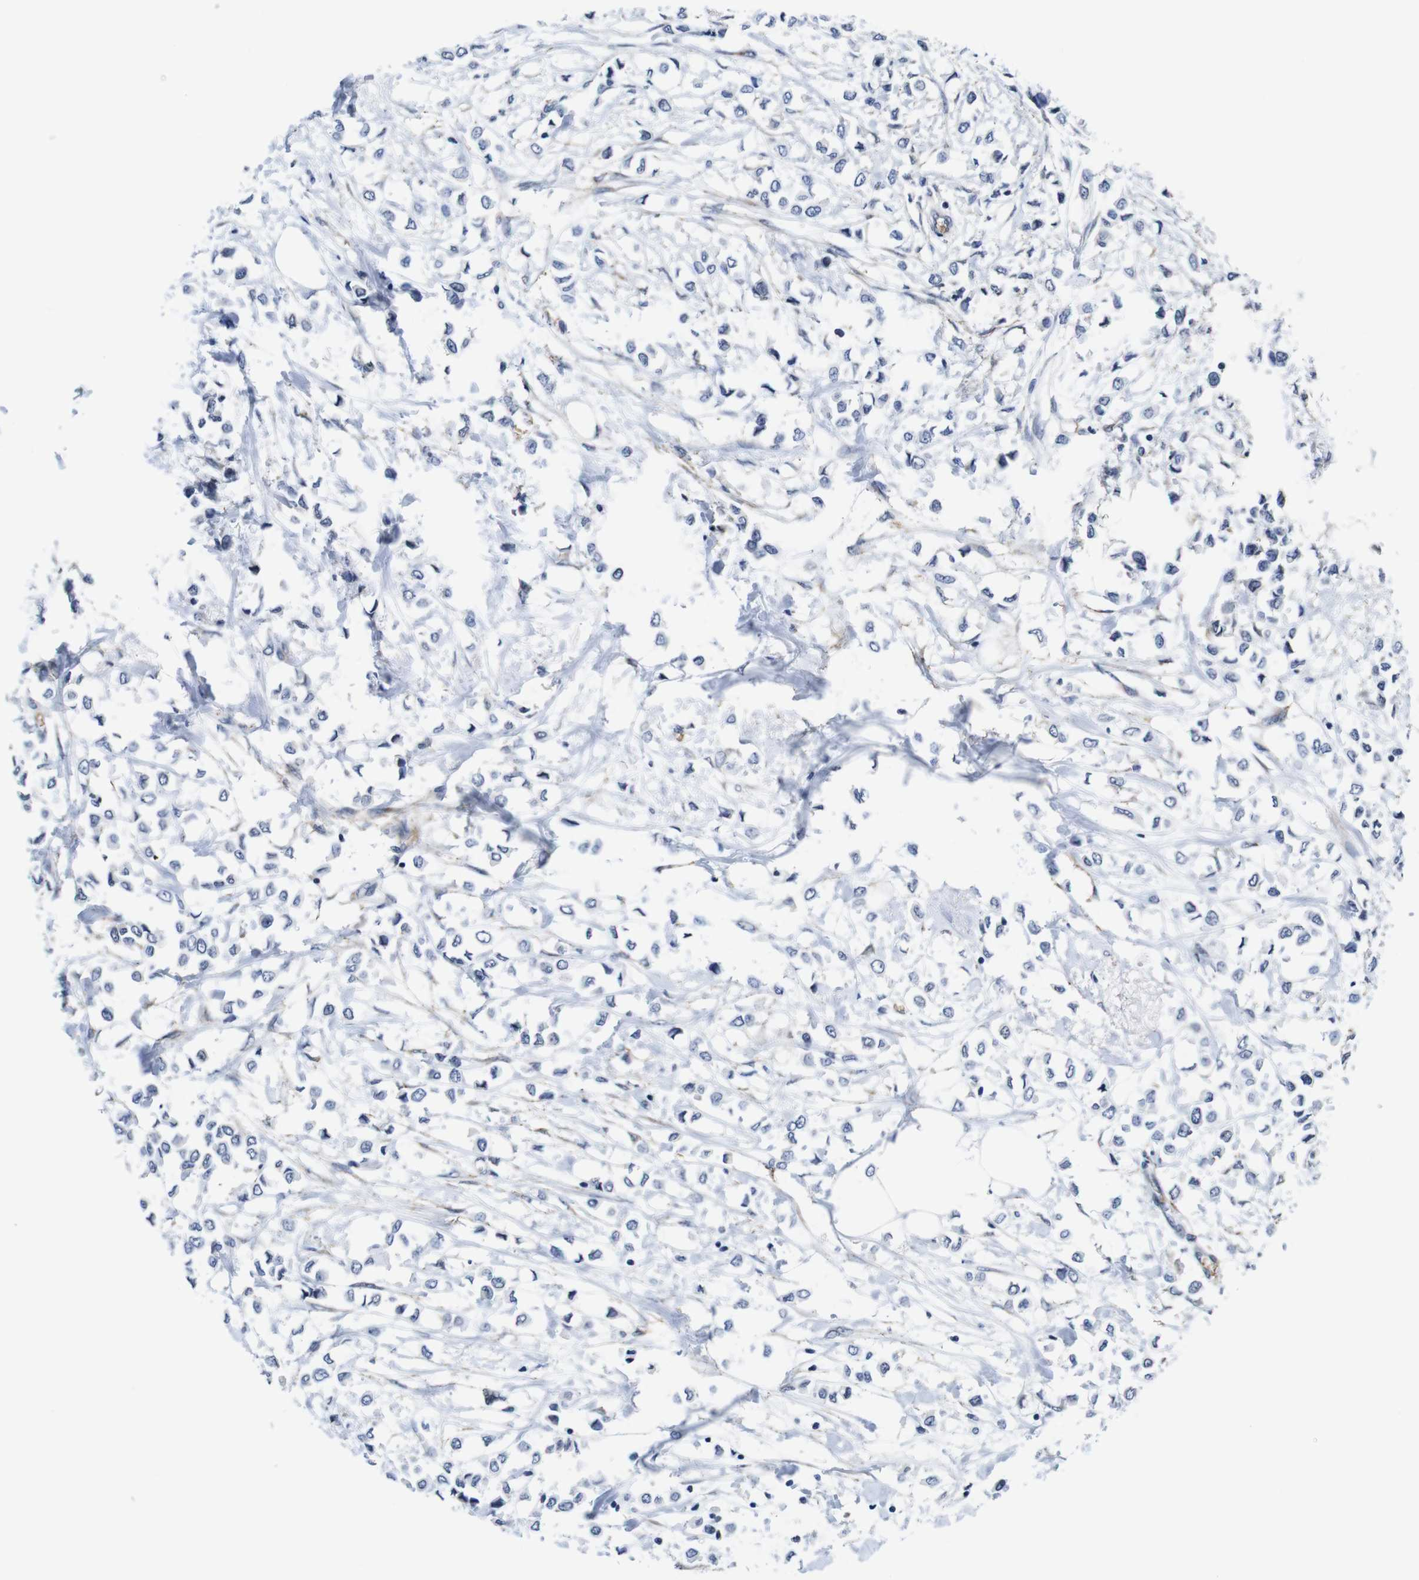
{"staining": {"intensity": "negative", "quantity": "none", "location": "none"}, "tissue": "breast cancer", "cell_type": "Tumor cells", "image_type": "cancer", "snomed": [{"axis": "morphology", "description": "Lobular carcinoma"}, {"axis": "topography", "description": "Breast"}], "caption": "Immunohistochemistry (IHC) image of neoplastic tissue: breast cancer (lobular carcinoma) stained with DAB reveals no significant protein positivity in tumor cells.", "gene": "SOCS3", "patient": {"sex": "female", "age": 51}}